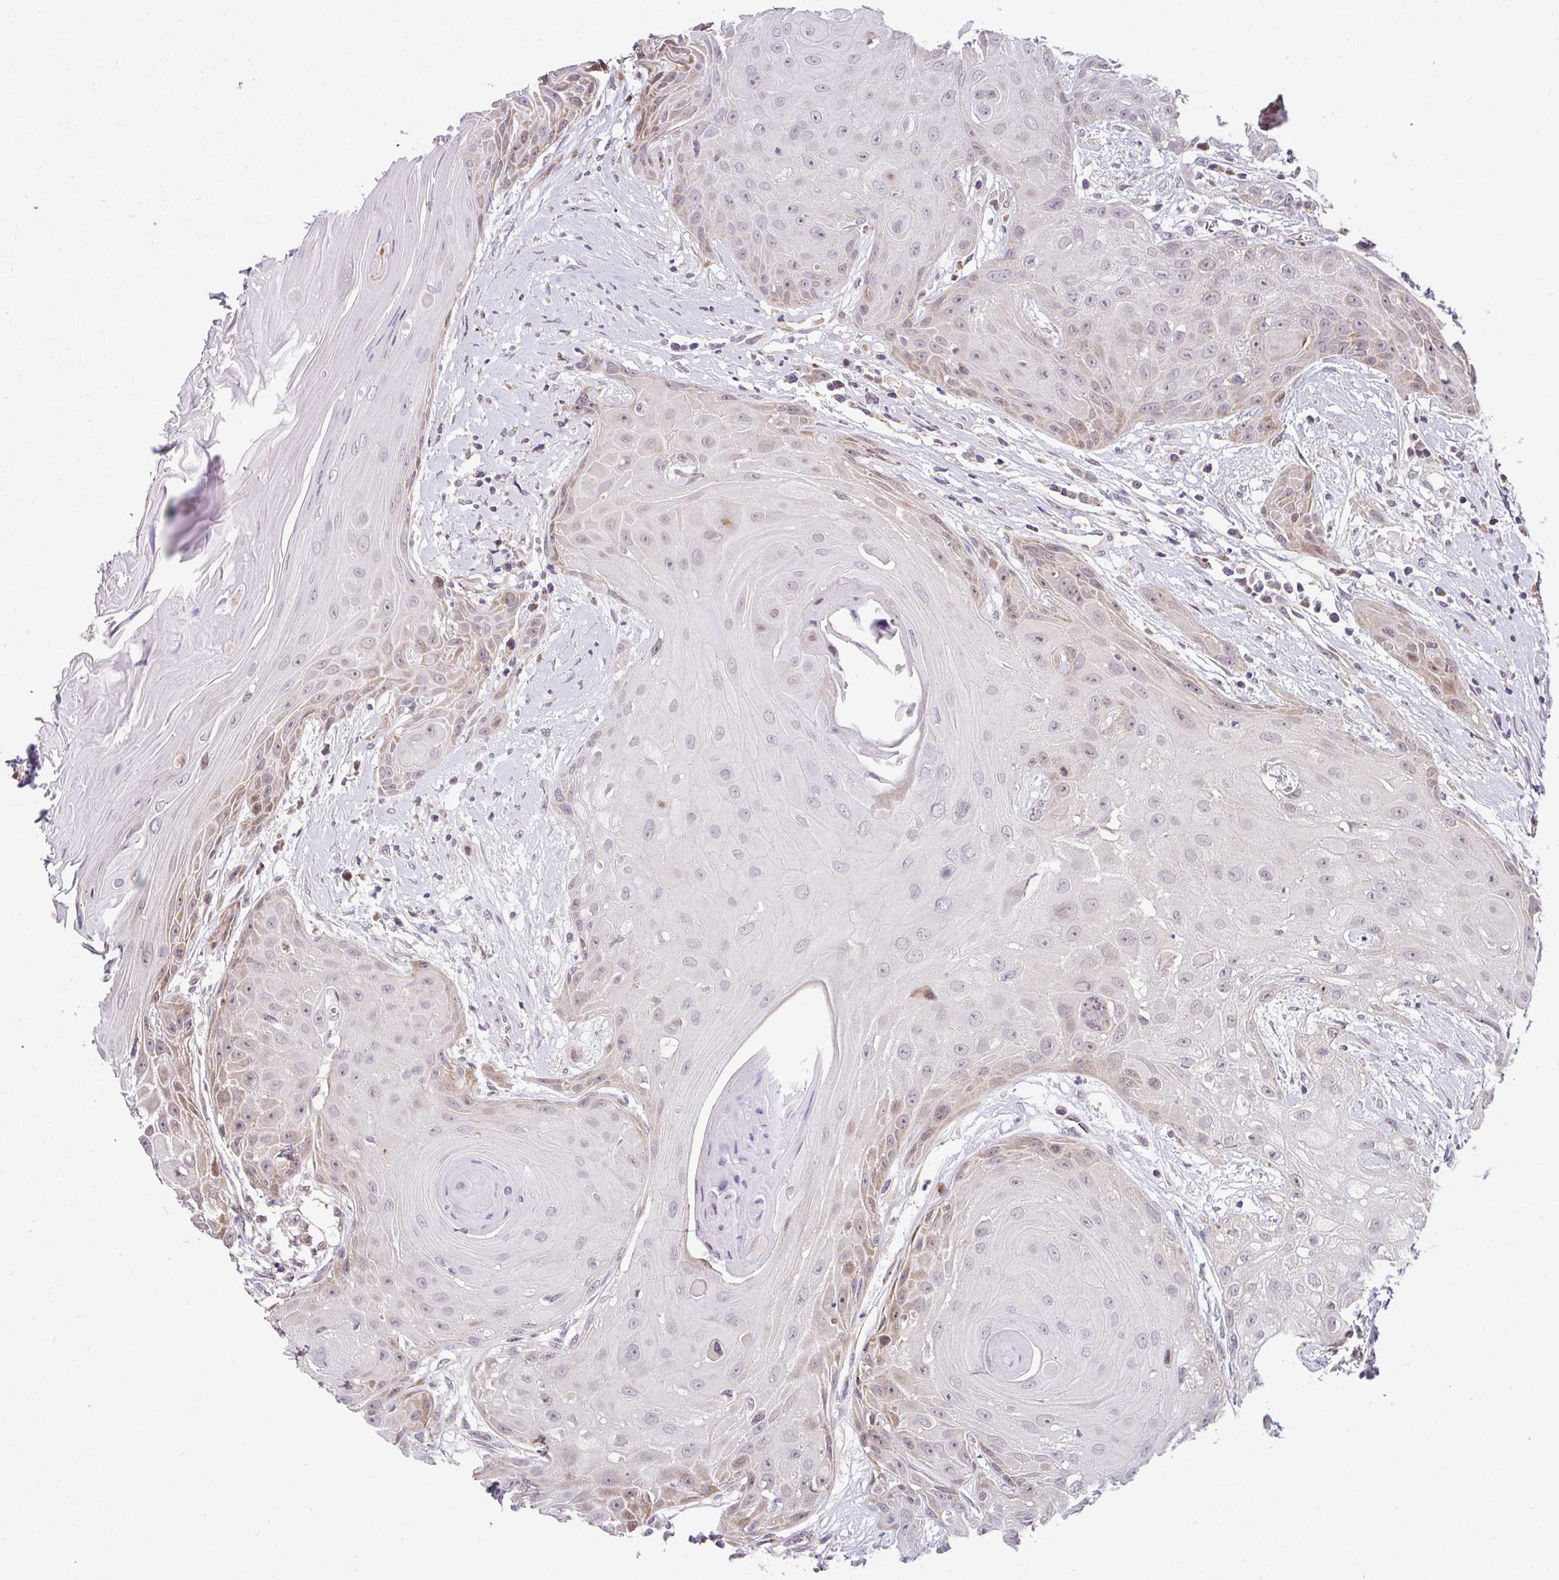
{"staining": {"intensity": "moderate", "quantity": "<25%", "location": "cytoplasmic/membranous"}, "tissue": "head and neck cancer", "cell_type": "Tumor cells", "image_type": "cancer", "snomed": [{"axis": "morphology", "description": "Squamous cell carcinoma, NOS"}, {"axis": "topography", "description": "Head-Neck"}], "caption": "Immunohistochemical staining of head and neck squamous cell carcinoma shows low levels of moderate cytoplasmic/membranous positivity in approximately <25% of tumor cells. The staining was performed using DAB (3,3'-diaminobenzidine) to visualize the protein expression in brown, while the nuclei were stained in blue with hematoxylin (Magnification: 20x).", "gene": "SARS2", "patient": {"sex": "female", "age": 73}}